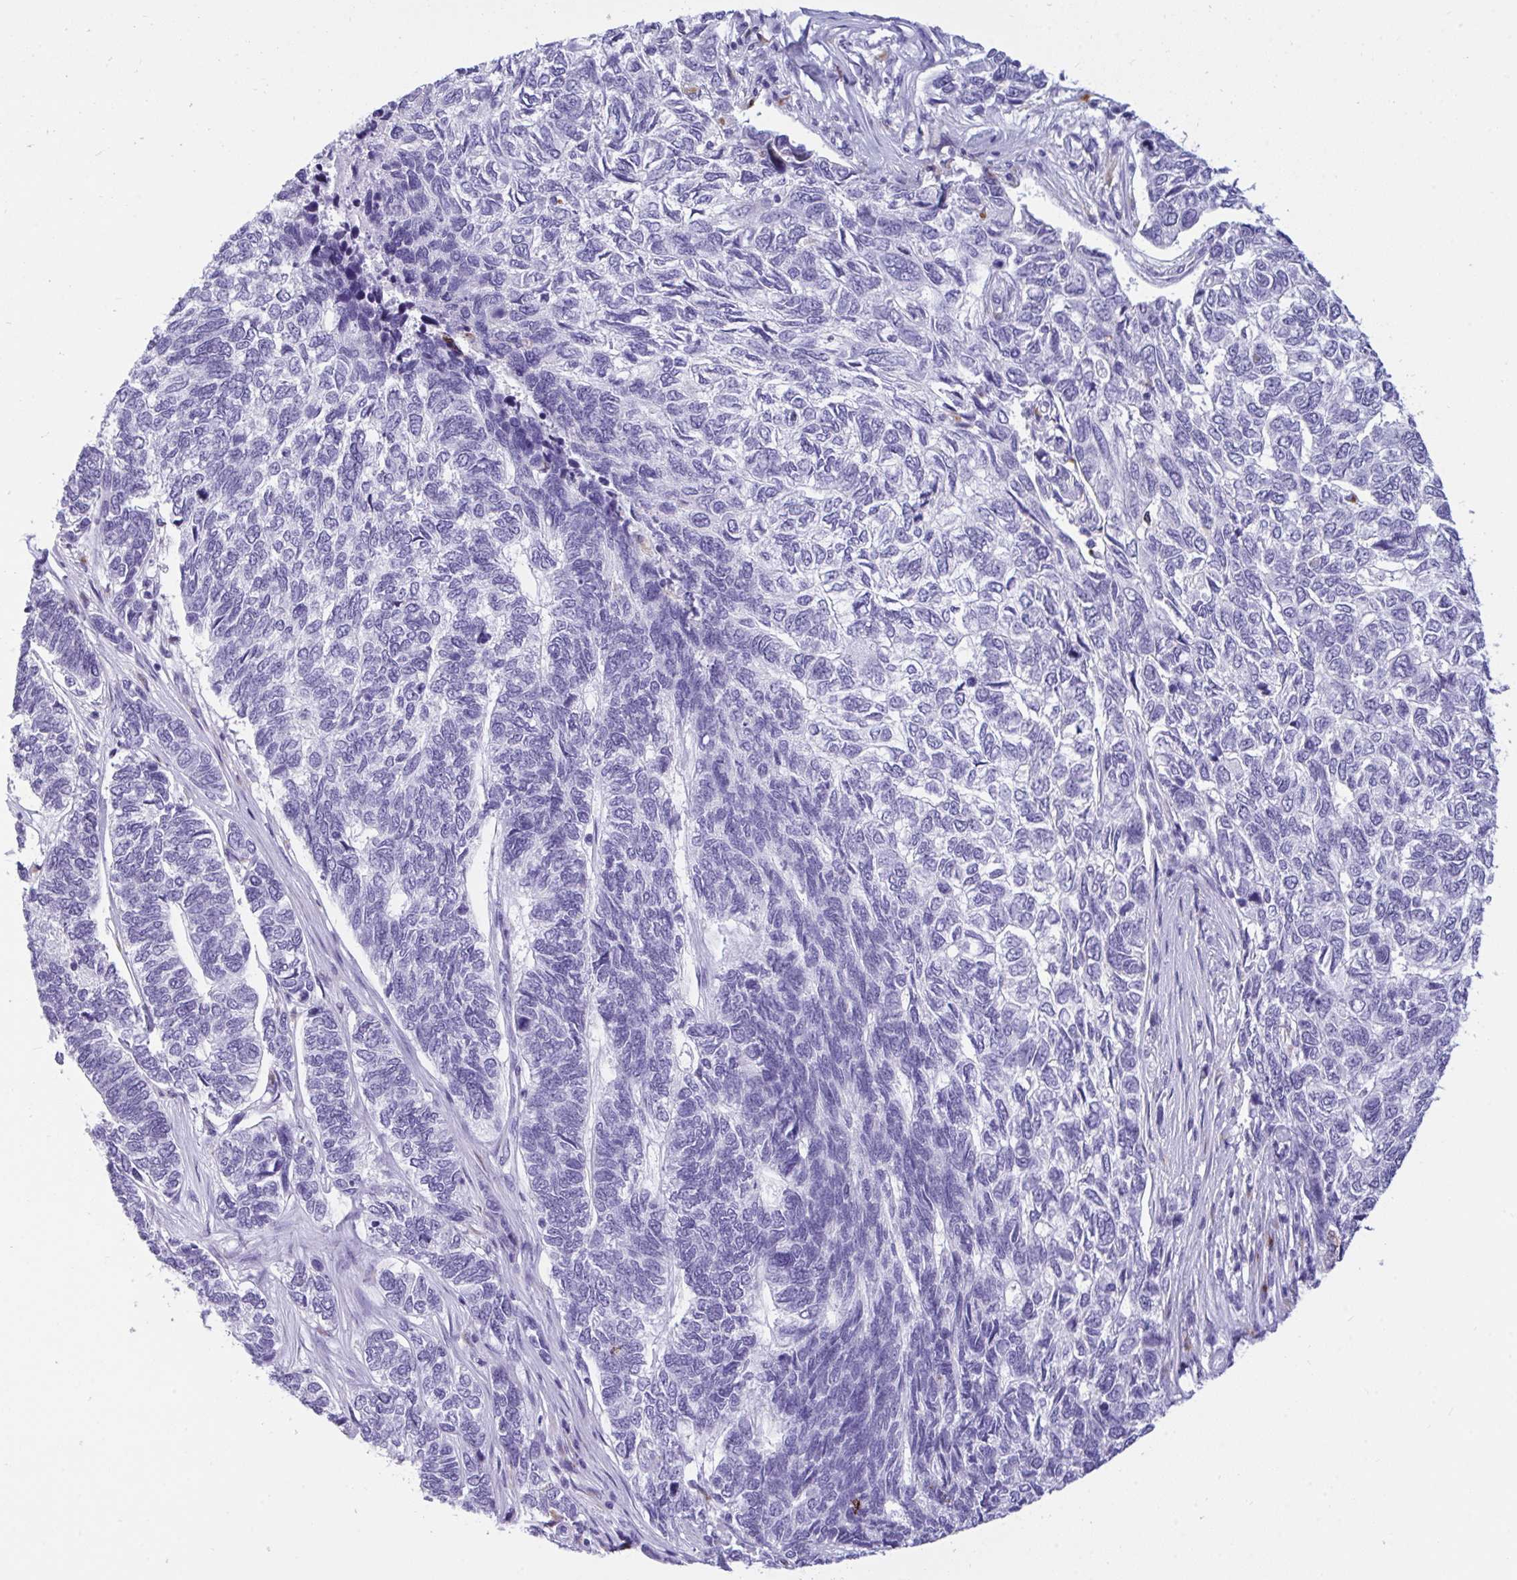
{"staining": {"intensity": "negative", "quantity": "none", "location": "none"}, "tissue": "skin cancer", "cell_type": "Tumor cells", "image_type": "cancer", "snomed": [{"axis": "morphology", "description": "Basal cell carcinoma"}, {"axis": "topography", "description": "Skin"}], "caption": "Basal cell carcinoma (skin) stained for a protein using immunohistochemistry (IHC) reveals no expression tumor cells.", "gene": "CPVL", "patient": {"sex": "female", "age": 65}}